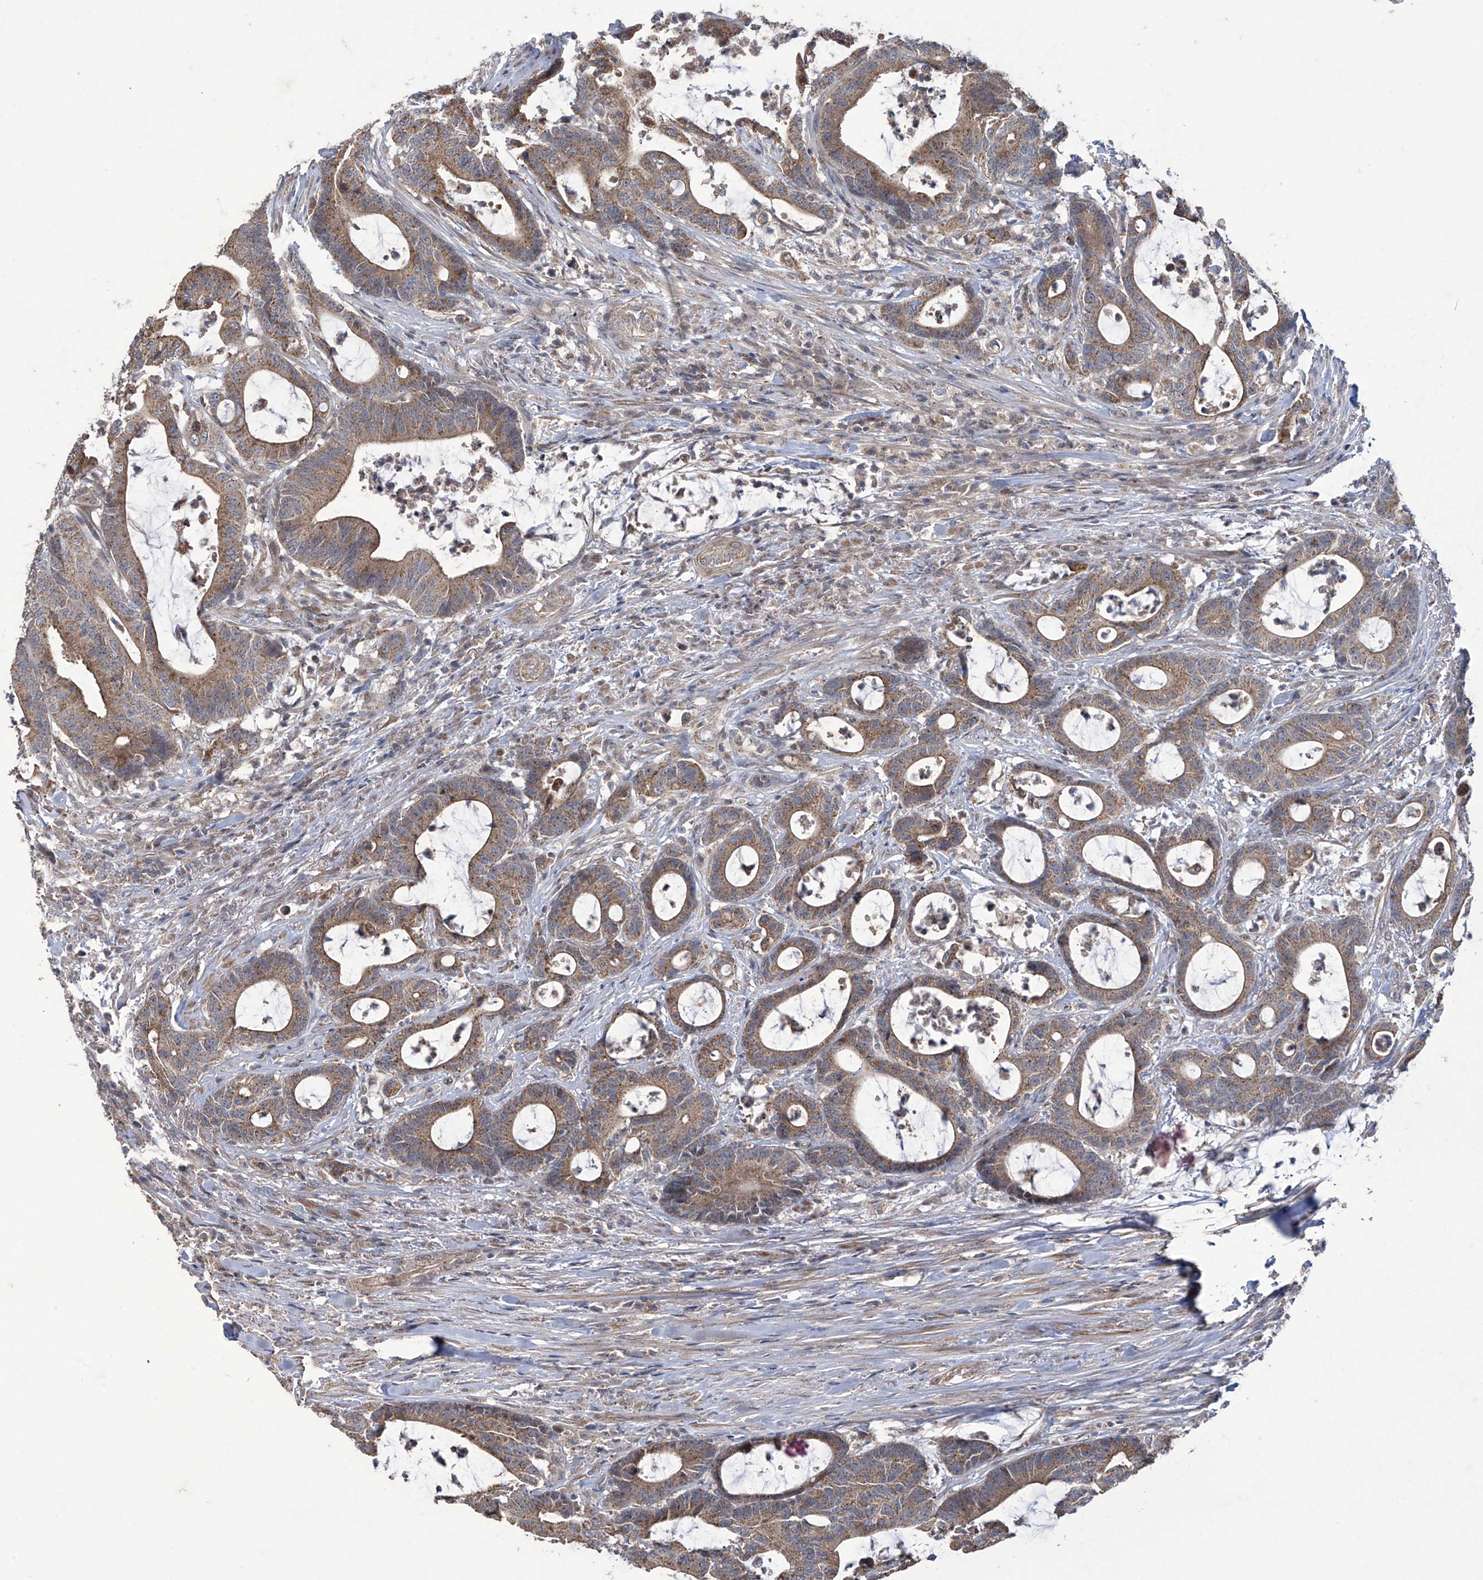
{"staining": {"intensity": "moderate", "quantity": ">75%", "location": "cytoplasmic/membranous"}, "tissue": "colorectal cancer", "cell_type": "Tumor cells", "image_type": "cancer", "snomed": [{"axis": "morphology", "description": "Adenocarcinoma, NOS"}, {"axis": "topography", "description": "Colon"}], "caption": "Tumor cells exhibit medium levels of moderate cytoplasmic/membranous expression in approximately >75% of cells in human colorectal cancer (adenocarcinoma).", "gene": "TRIM60", "patient": {"sex": "female", "age": 84}}